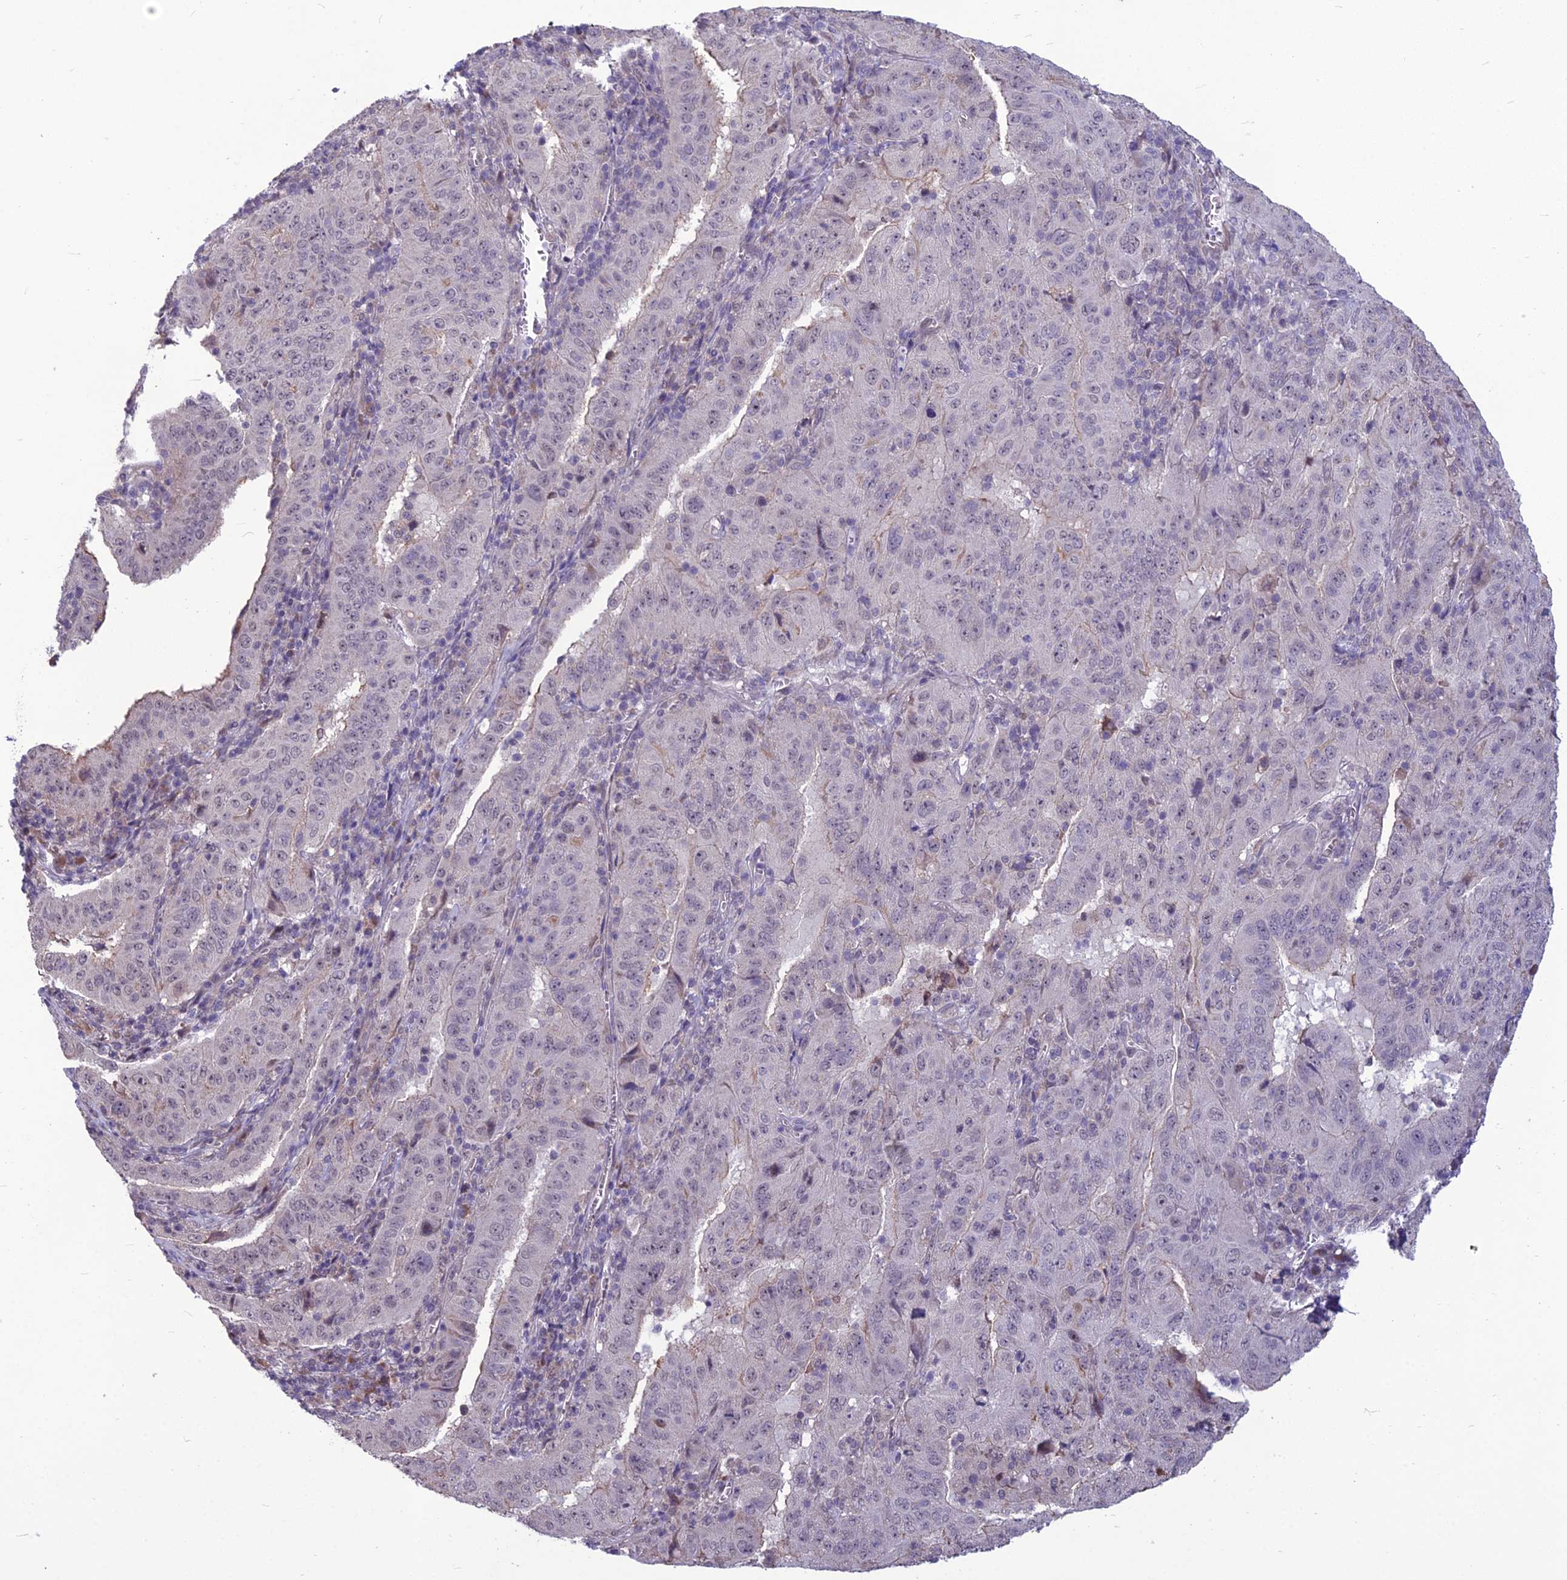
{"staining": {"intensity": "negative", "quantity": "none", "location": "none"}, "tissue": "pancreatic cancer", "cell_type": "Tumor cells", "image_type": "cancer", "snomed": [{"axis": "morphology", "description": "Adenocarcinoma, NOS"}, {"axis": "topography", "description": "Pancreas"}], "caption": "Histopathology image shows no protein positivity in tumor cells of pancreatic adenocarcinoma tissue. The staining was performed using DAB to visualize the protein expression in brown, while the nuclei were stained in blue with hematoxylin (Magnification: 20x).", "gene": "FBRS", "patient": {"sex": "male", "age": 63}}